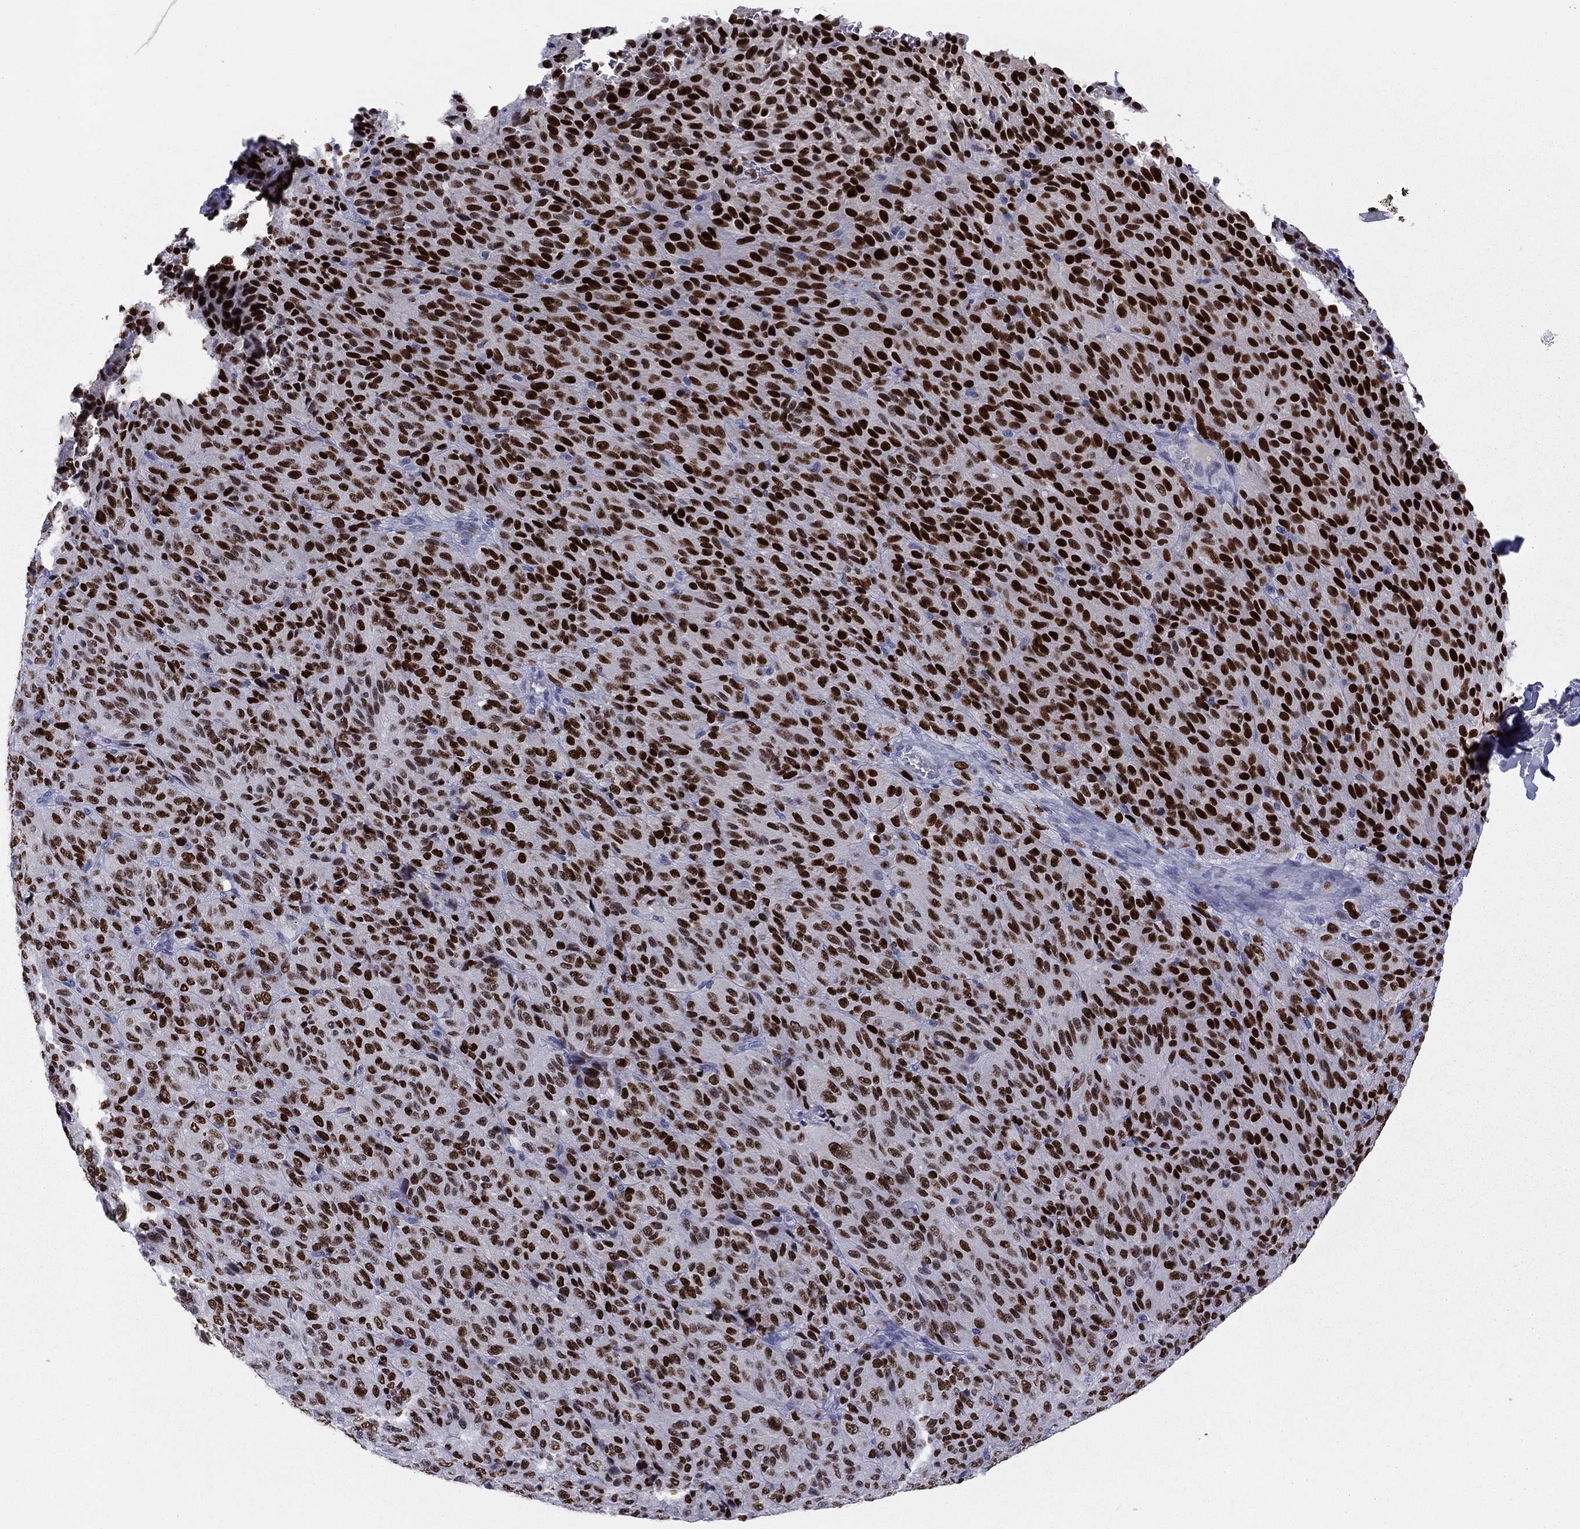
{"staining": {"intensity": "strong", "quantity": ">75%", "location": "nuclear"}, "tissue": "melanoma", "cell_type": "Tumor cells", "image_type": "cancer", "snomed": [{"axis": "morphology", "description": "Malignant melanoma, Metastatic site"}, {"axis": "topography", "description": "Brain"}], "caption": "Strong nuclear protein expression is appreciated in approximately >75% of tumor cells in malignant melanoma (metastatic site).", "gene": "TFAP2B", "patient": {"sex": "female", "age": 56}}